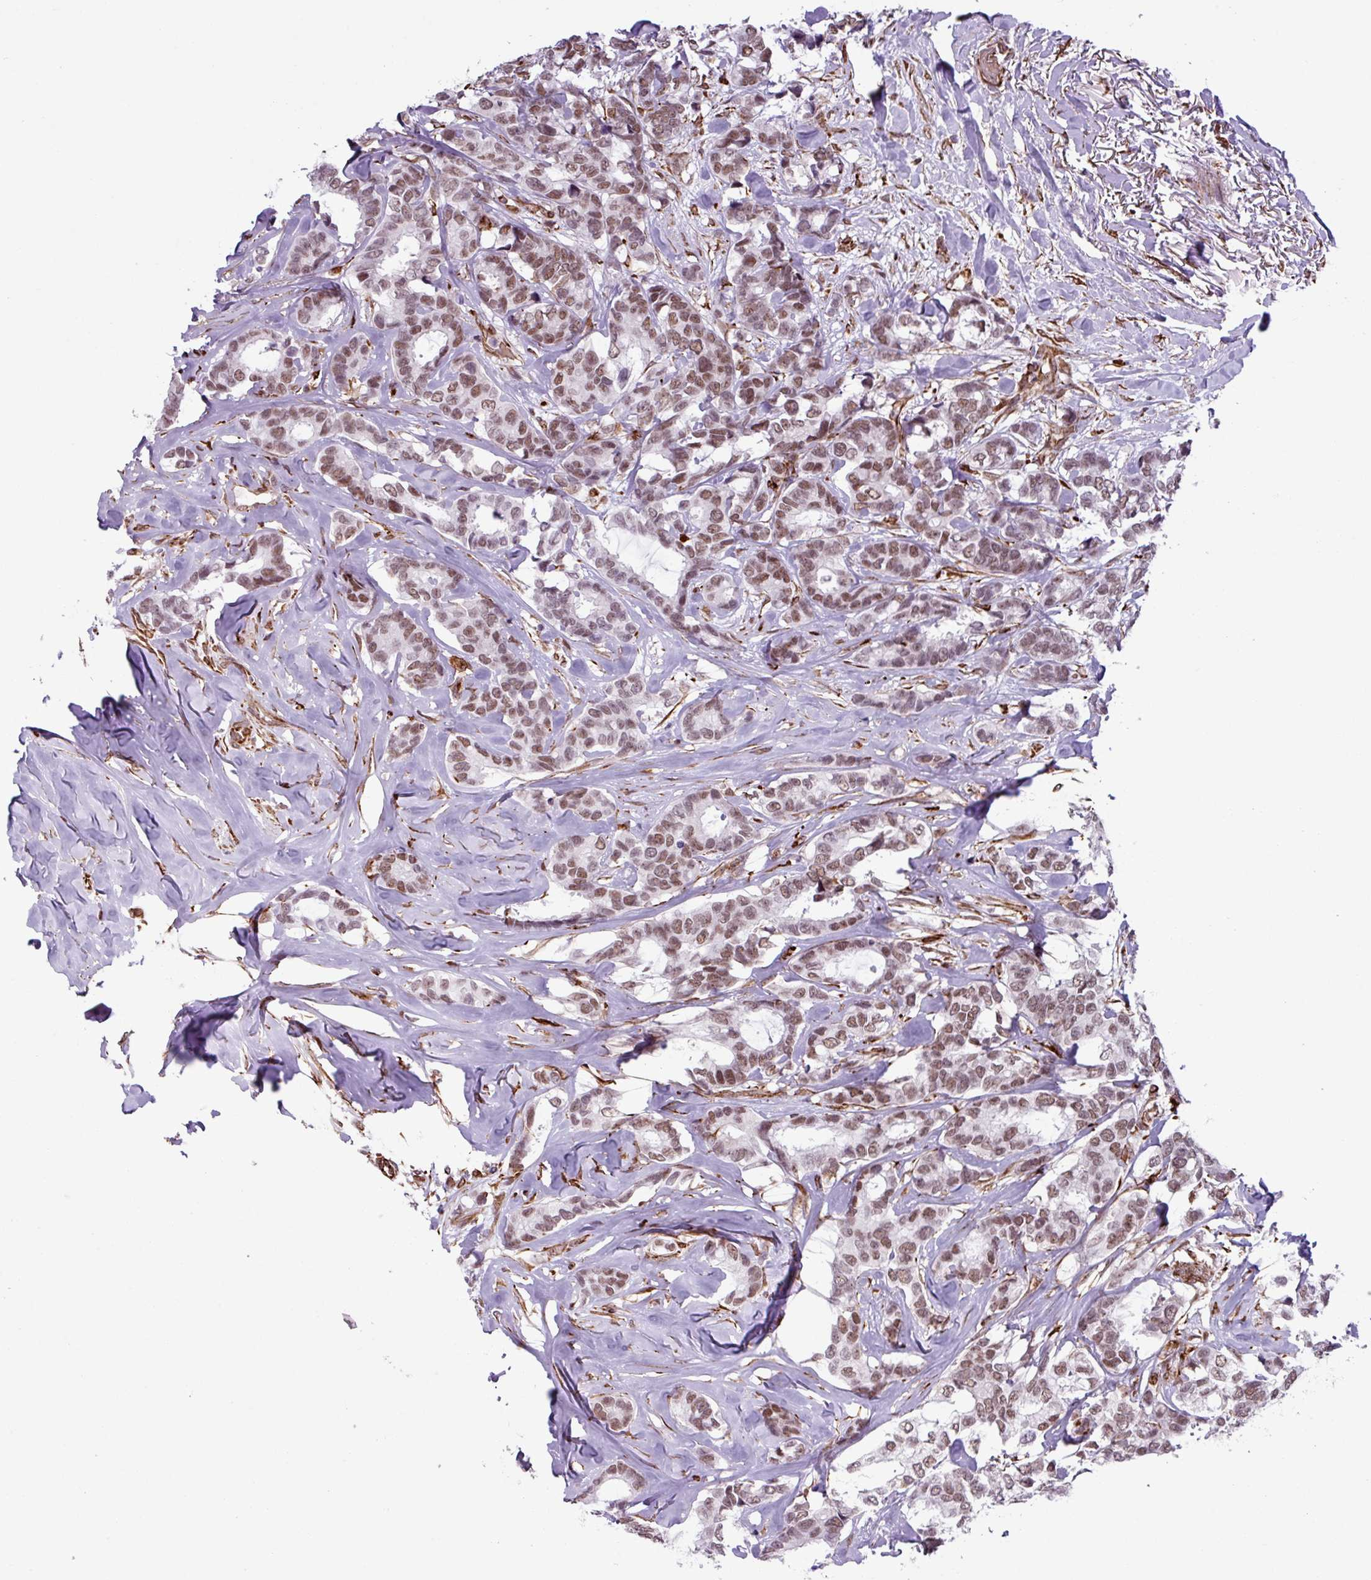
{"staining": {"intensity": "moderate", "quantity": ">75%", "location": "nuclear"}, "tissue": "breast cancer", "cell_type": "Tumor cells", "image_type": "cancer", "snomed": [{"axis": "morphology", "description": "Duct carcinoma"}, {"axis": "topography", "description": "Breast"}], "caption": "About >75% of tumor cells in human intraductal carcinoma (breast) demonstrate moderate nuclear protein positivity as visualized by brown immunohistochemical staining.", "gene": "CHD3", "patient": {"sex": "female", "age": 87}}